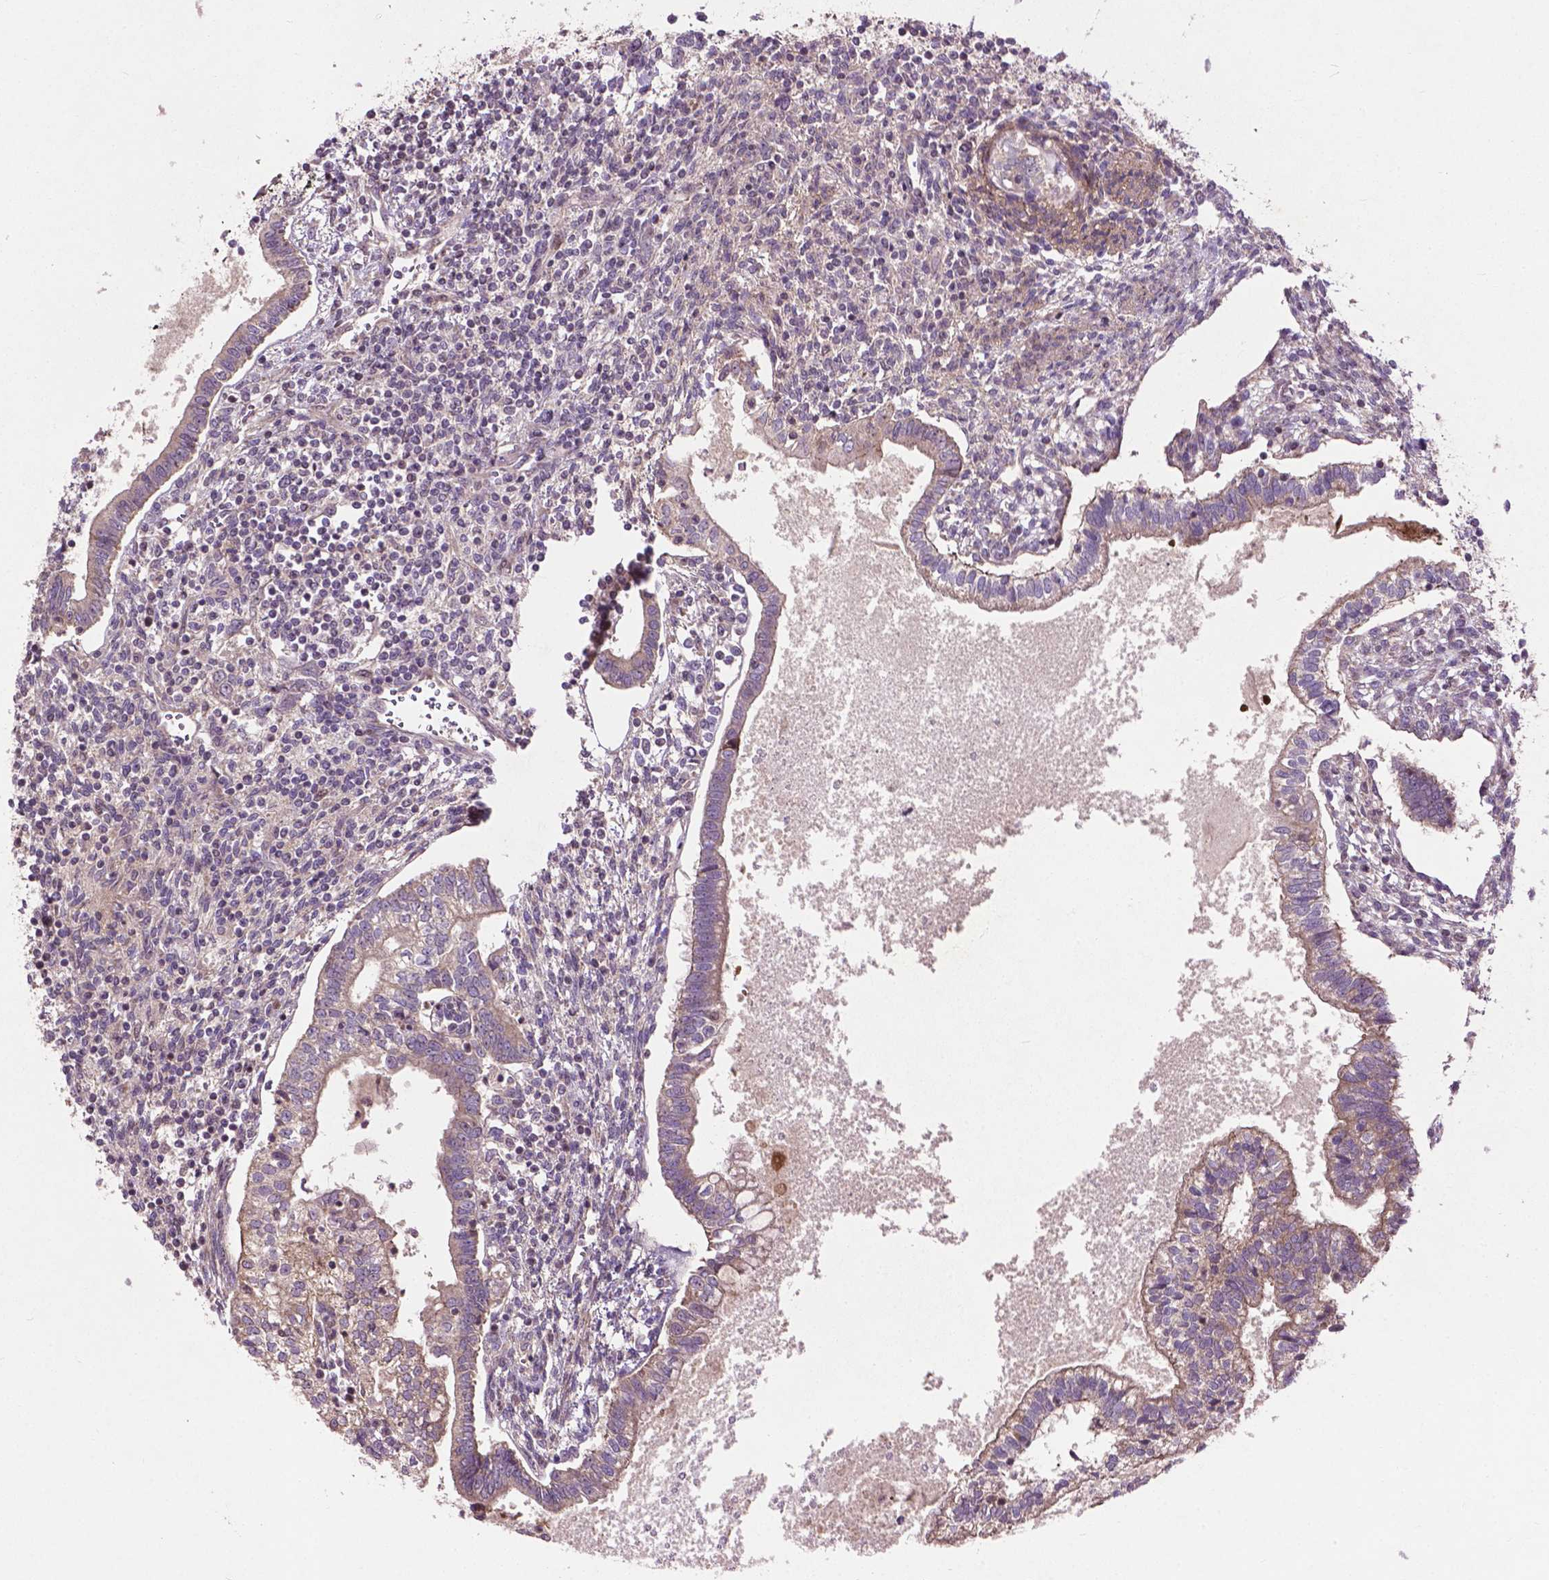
{"staining": {"intensity": "moderate", "quantity": ">75%", "location": "cytoplasmic/membranous"}, "tissue": "testis cancer", "cell_type": "Tumor cells", "image_type": "cancer", "snomed": [{"axis": "morphology", "description": "Carcinoma, Embryonal, NOS"}, {"axis": "topography", "description": "Testis"}], "caption": "DAB (3,3'-diaminobenzidine) immunohistochemical staining of human testis cancer reveals moderate cytoplasmic/membranous protein expression in approximately >75% of tumor cells. Ihc stains the protein of interest in brown and the nuclei are stained blue.", "gene": "B3GALNT2", "patient": {"sex": "male", "age": 37}}